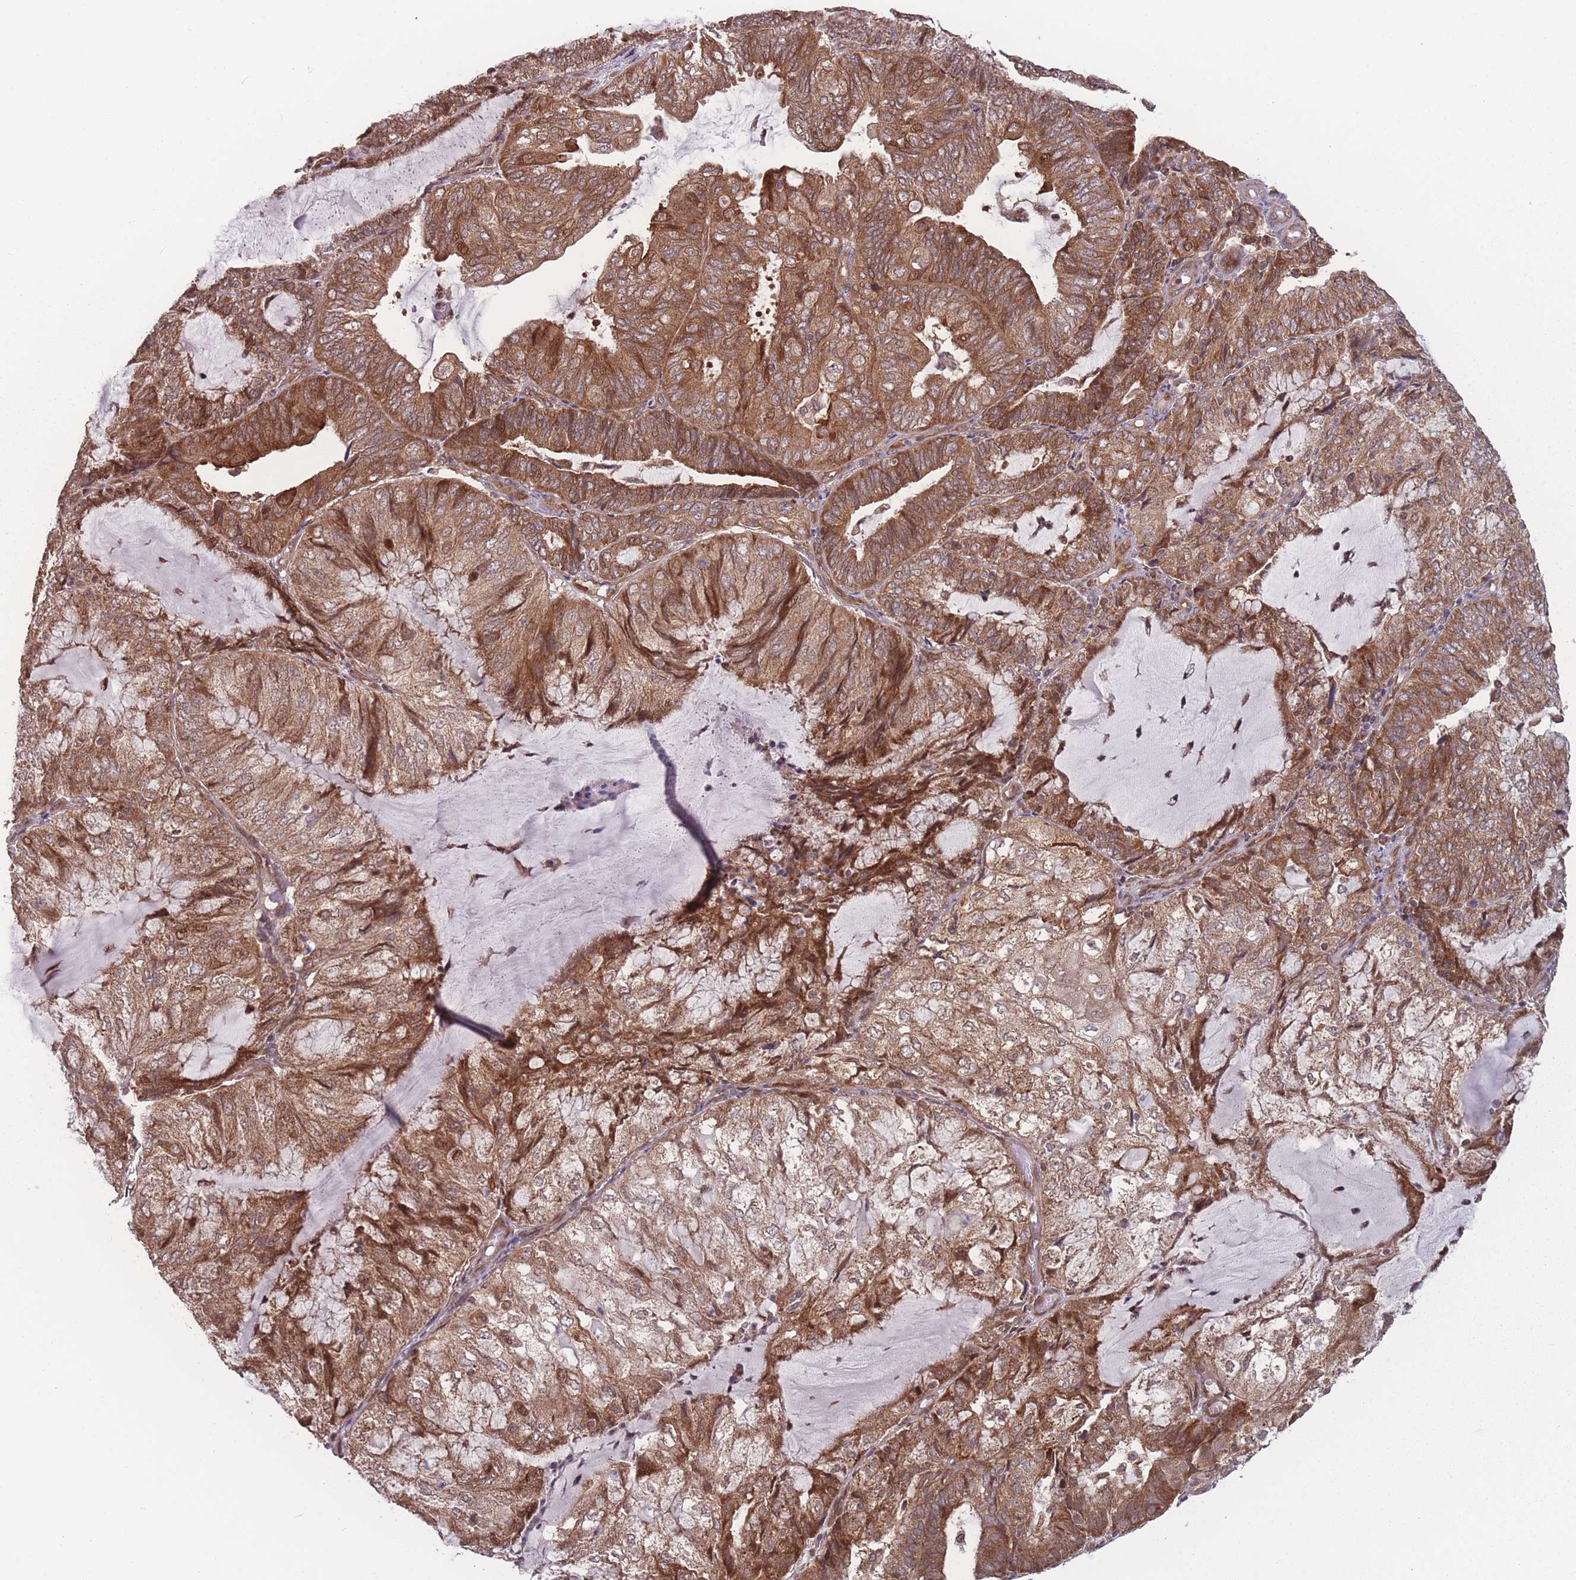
{"staining": {"intensity": "strong", "quantity": ">75%", "location": "cytoplasmic/membranous"}, "tissue": "endometrial cancer", "cell_type": "Tumor cells", "image_type": "cancer", "snomed": [{"axis": "morphology", "description": "Adenocarcinoma, NOS"}, {"axis": "topography", "description": "Endometrium"}], "caption": "About >75% of tumor cells in endometrial cancer (adenocarcinoma) exhibit strong cytoplasmic/membranous protein positivity as visualized by brown immunohistochemical staining.", "gene": "RPS18", "patient": {"sex": "female", "age": 81}}